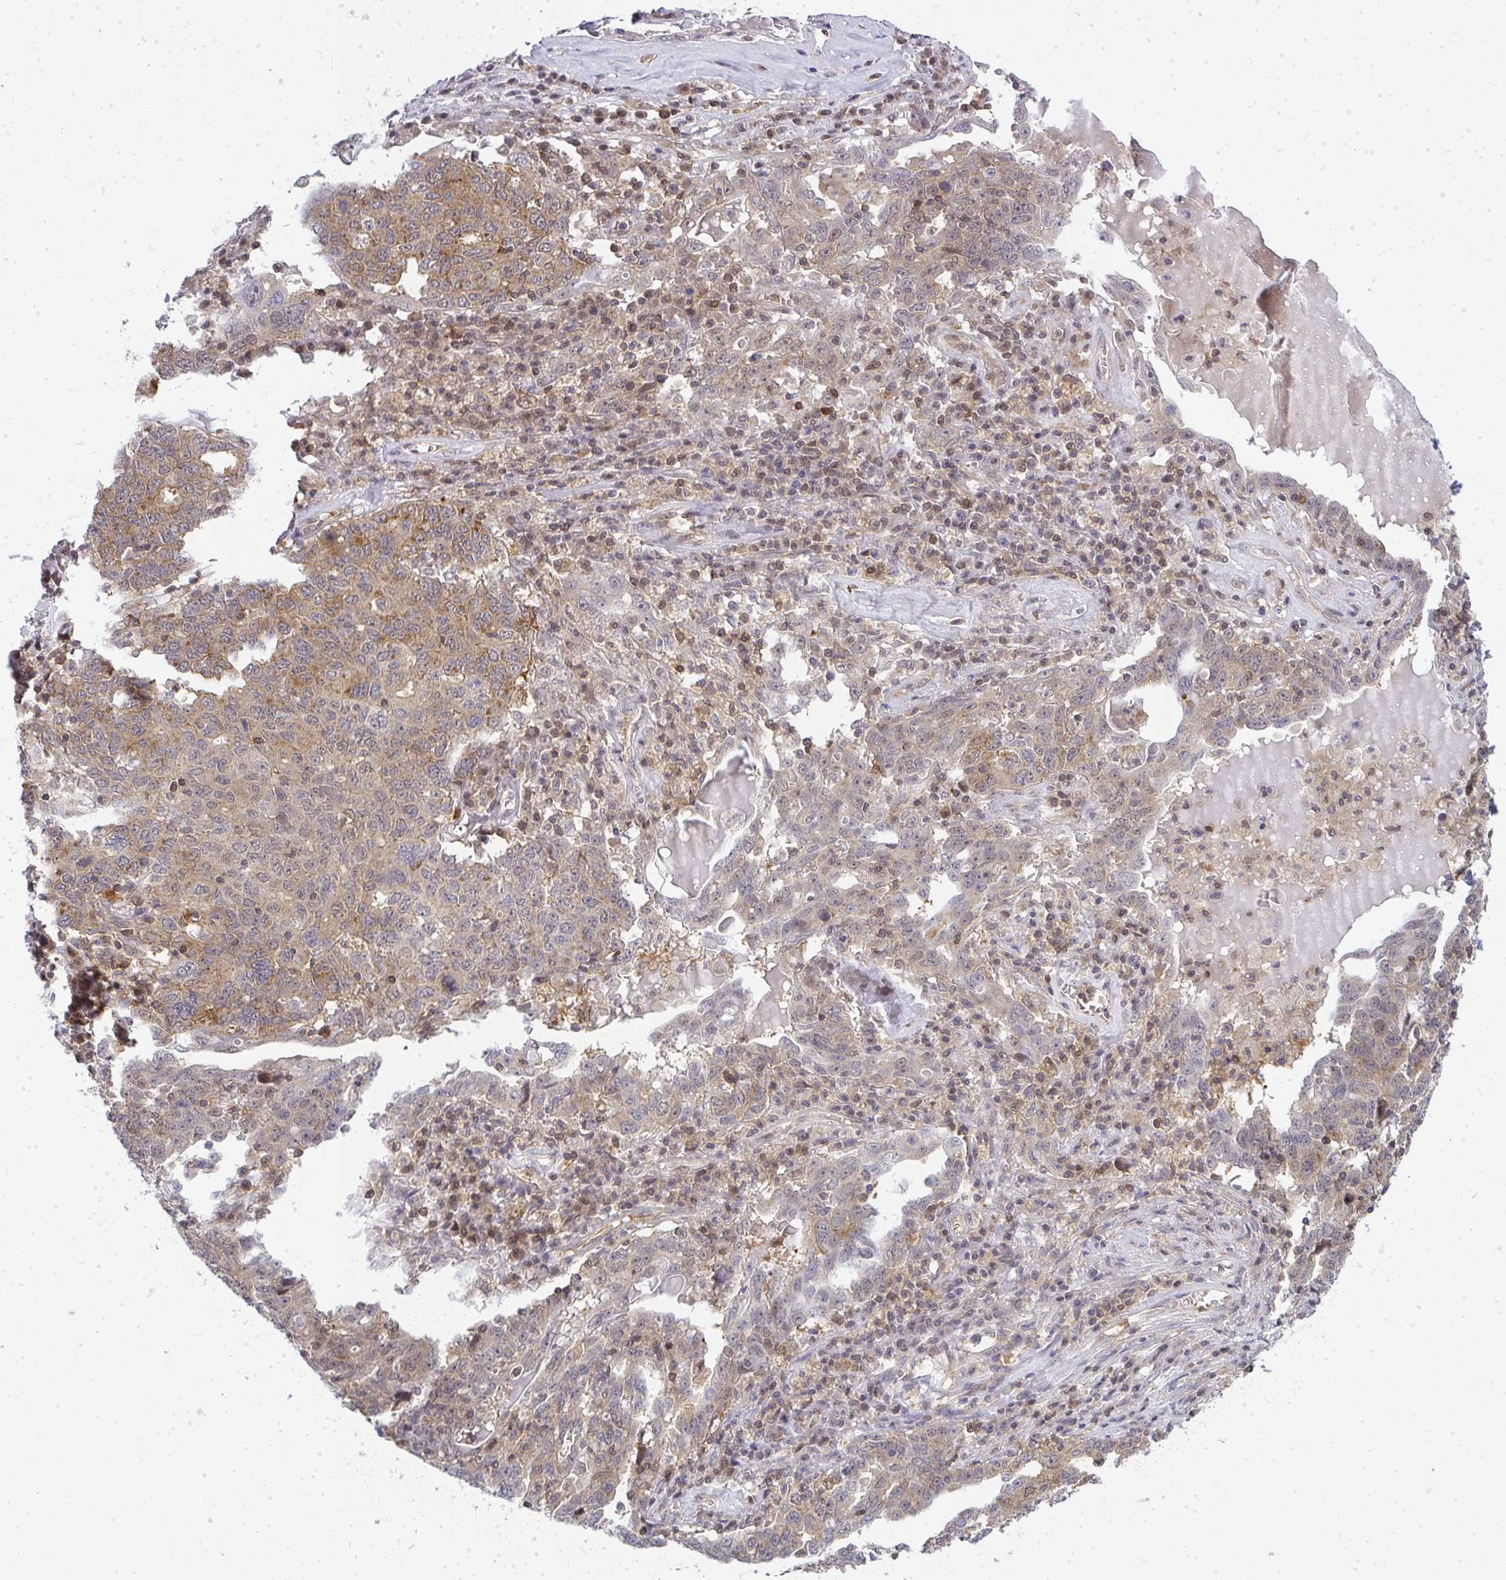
{"staining": {"intensity": "weak", "quantity": ">75%", "location": "cytoplasmic/membranous"}, "tissue": "ovarian cancer", "cell_type": "Tumor cells", "image_type": "cancer", "snomed": [{"axis": "morphology", "description": "Carcinoma, endometroid"}, {"axis": "topography", "description": "Ovary"}], "caption": "High-power microscopy captured an IHC image of ovarian cancer, revealing weak cytoplasmic/membranous positivity in about >75% of tumor cells.", "gene": "HDHD2", "patient": {"sex": "female", "age": 62}}